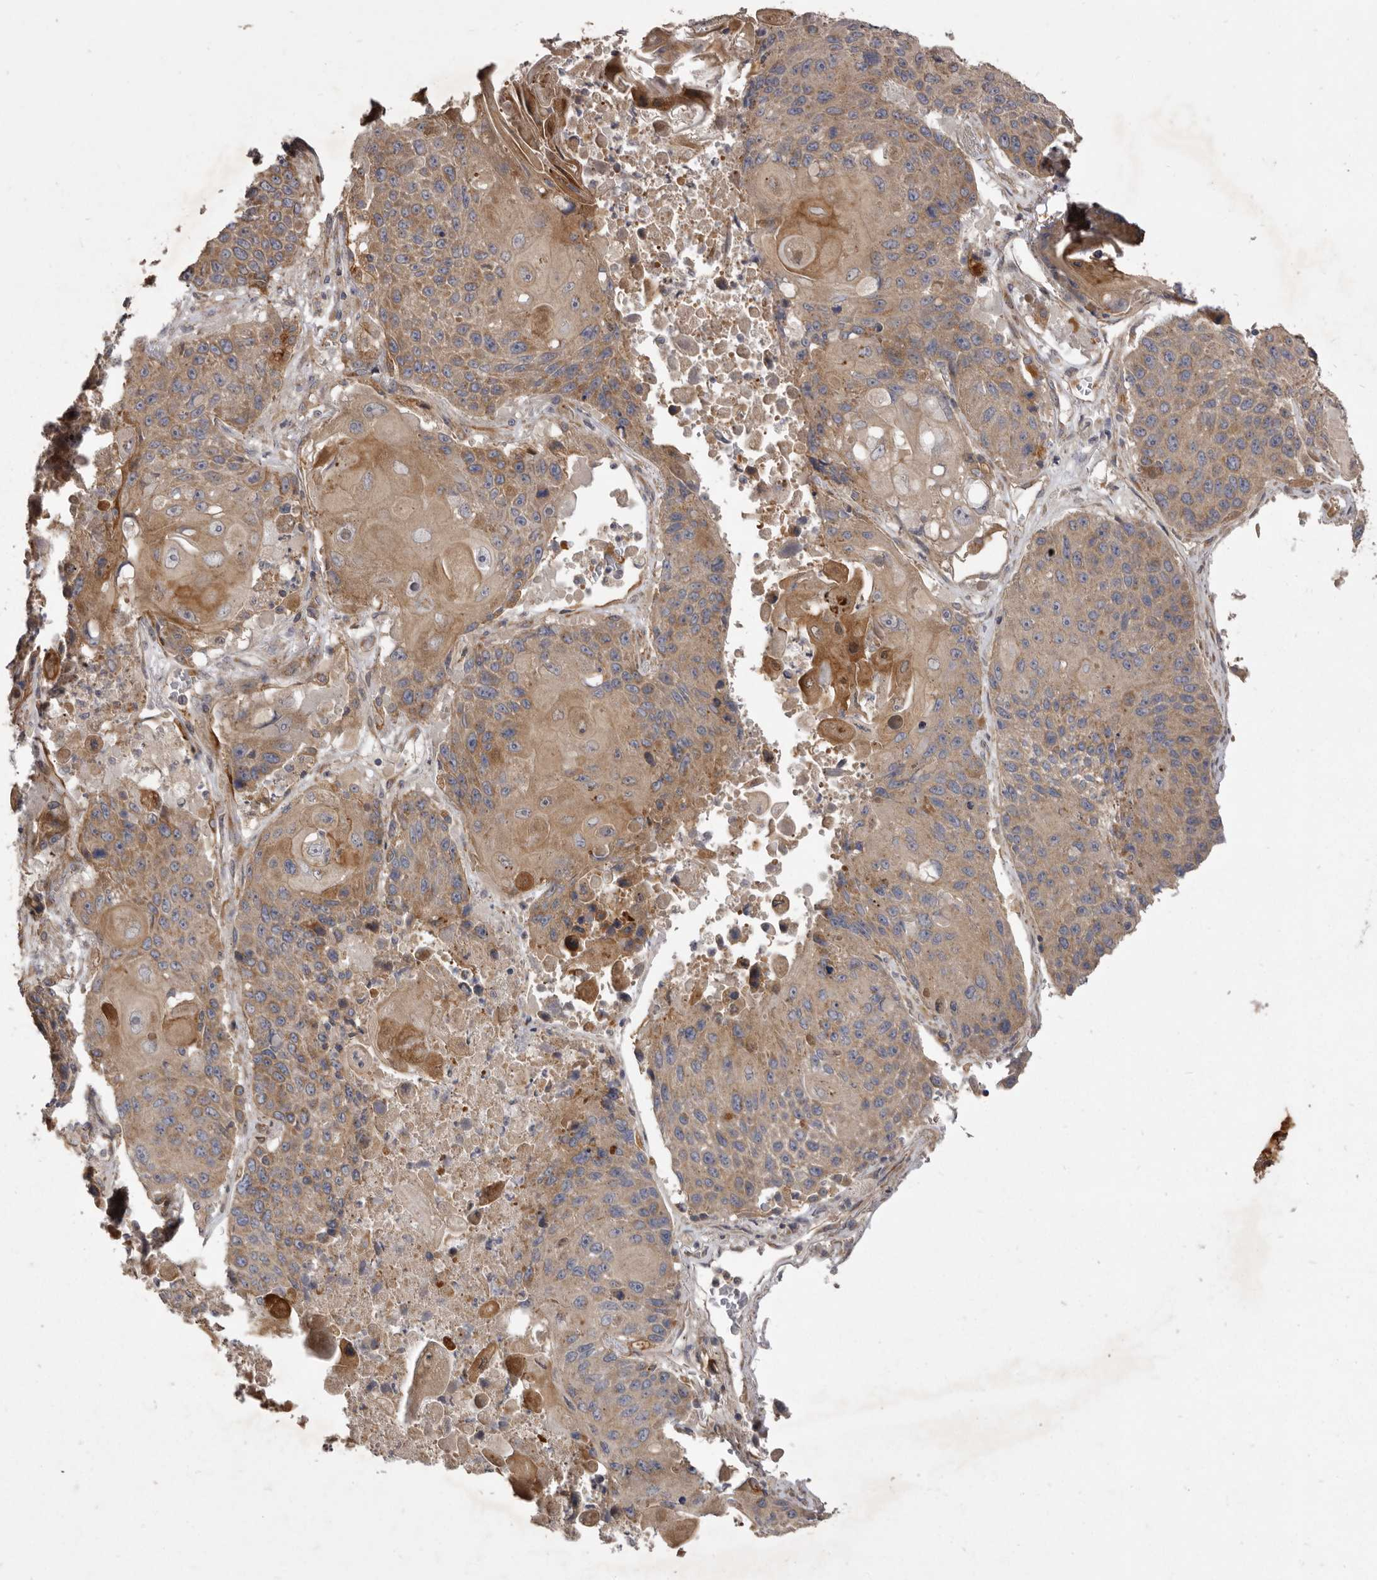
{"staining": {"intensity": "moderate", "quantity": "25%-75%", "location": "cytoplasmic/membranous"}, "tissue": "lung cancer", "cell_type": "Tumor cells", "image_type": "cancer", "snomed": [{"axis": "morphology", "description": "Squamous cell carcinoma, NOS"}, {"axis": "topography", "description": "Lung"}], "caption": "A brown stain labels moderate cytoplasmic/membranous positivity of a protein in lung cancer (squamous cell carcinoma) tumor cells.", "gene": "VPS45", "patient": {"sex": "male", "age": 61}}